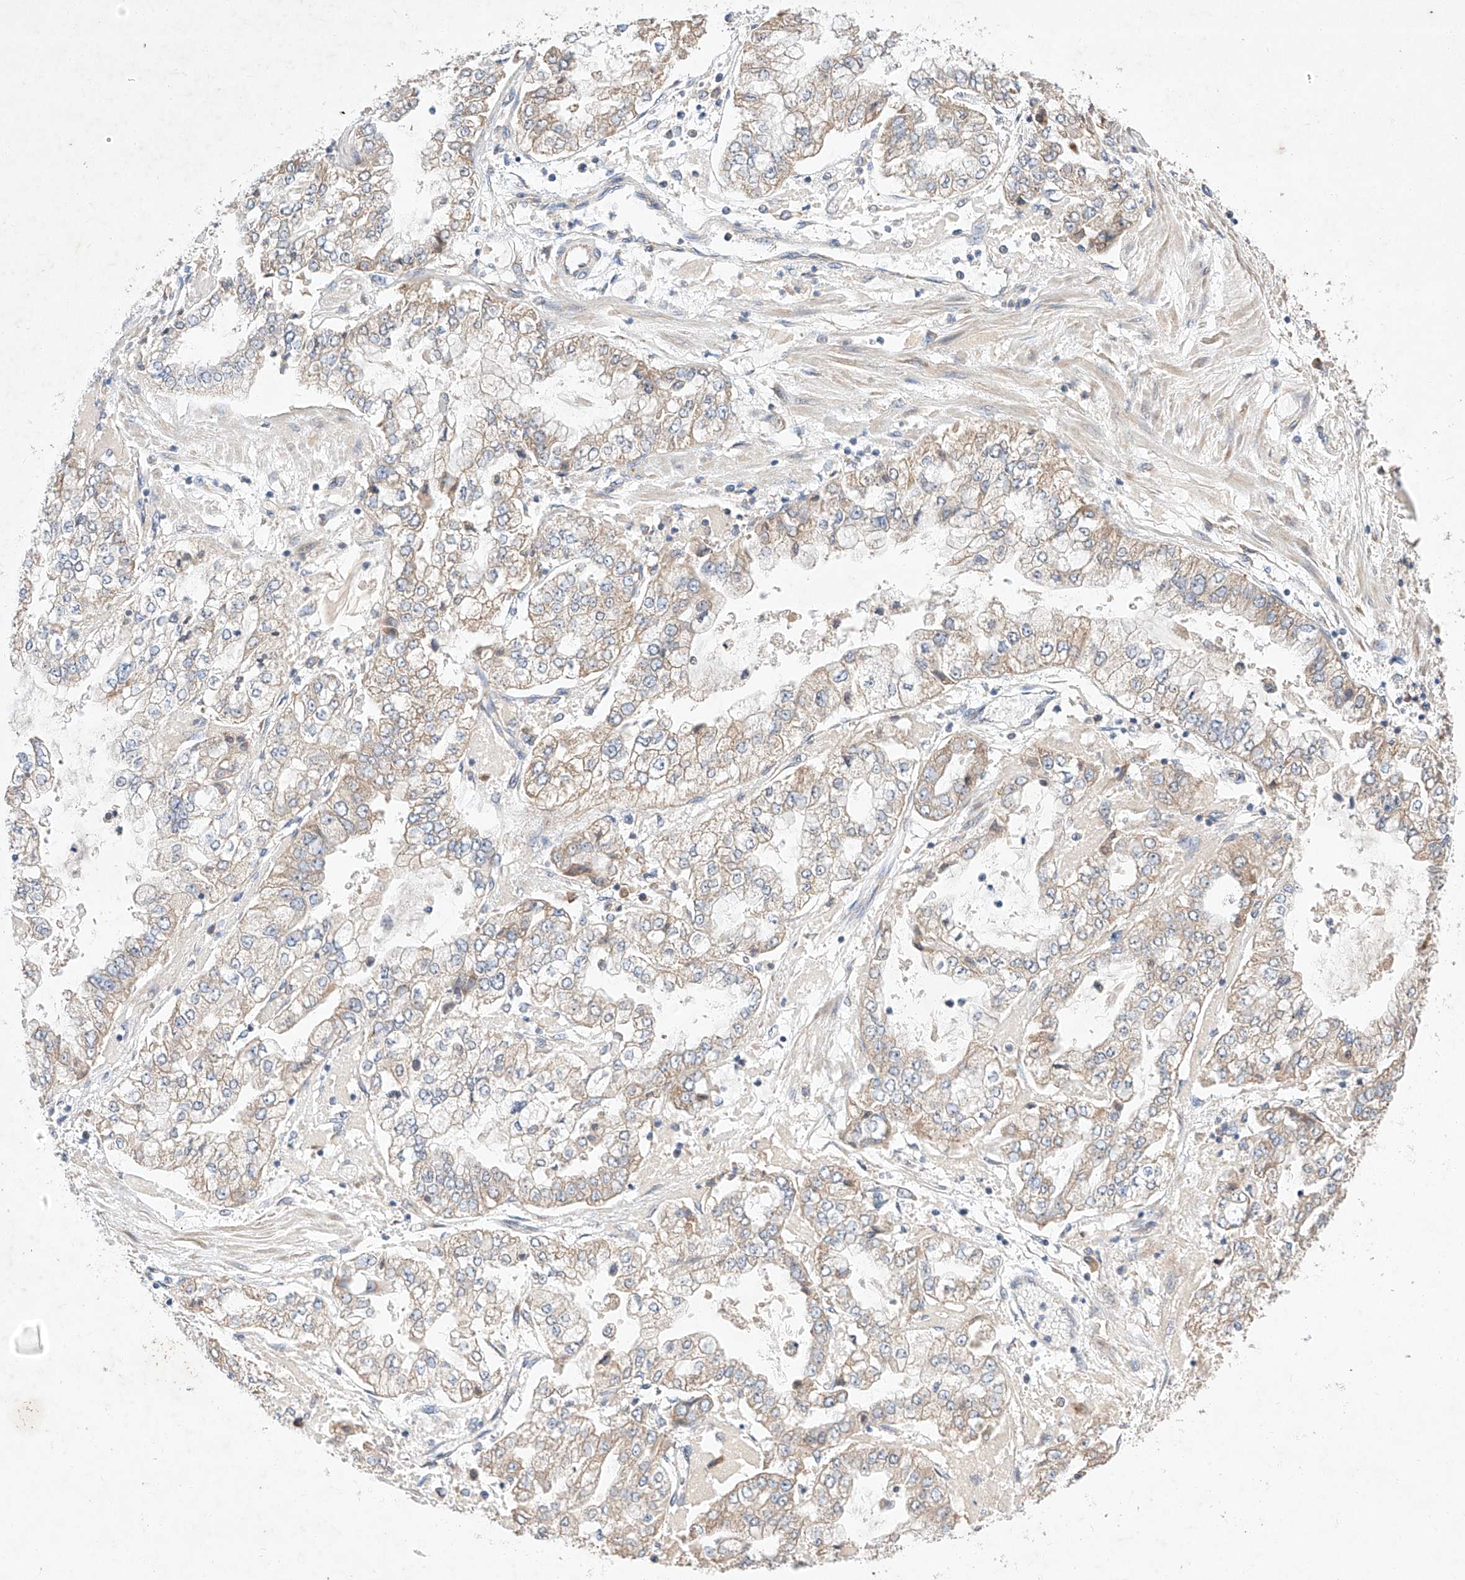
{"staining": {"intensity": "moderate", "quantity": ">75%", "location": "cytoplasmic/membranous"}, "tissue": "stomach cancer", "cell_type": "Tumor cells", "image_type": "cancer", "snomed": [{"axis": "morphology", "description": "Adenocarcinoma, NOS"}, {"axis": "topography", "description": "Stomach"}], "caption": "This micrograph displays immunohistochemistry (IHC) staining of human stomach cancer, with medium moderate cytoplasmic/membranous positivity in about >75% of tumor cells.", "gene": "C6orf118", "patient": {"sex": "male", "age": 76}}